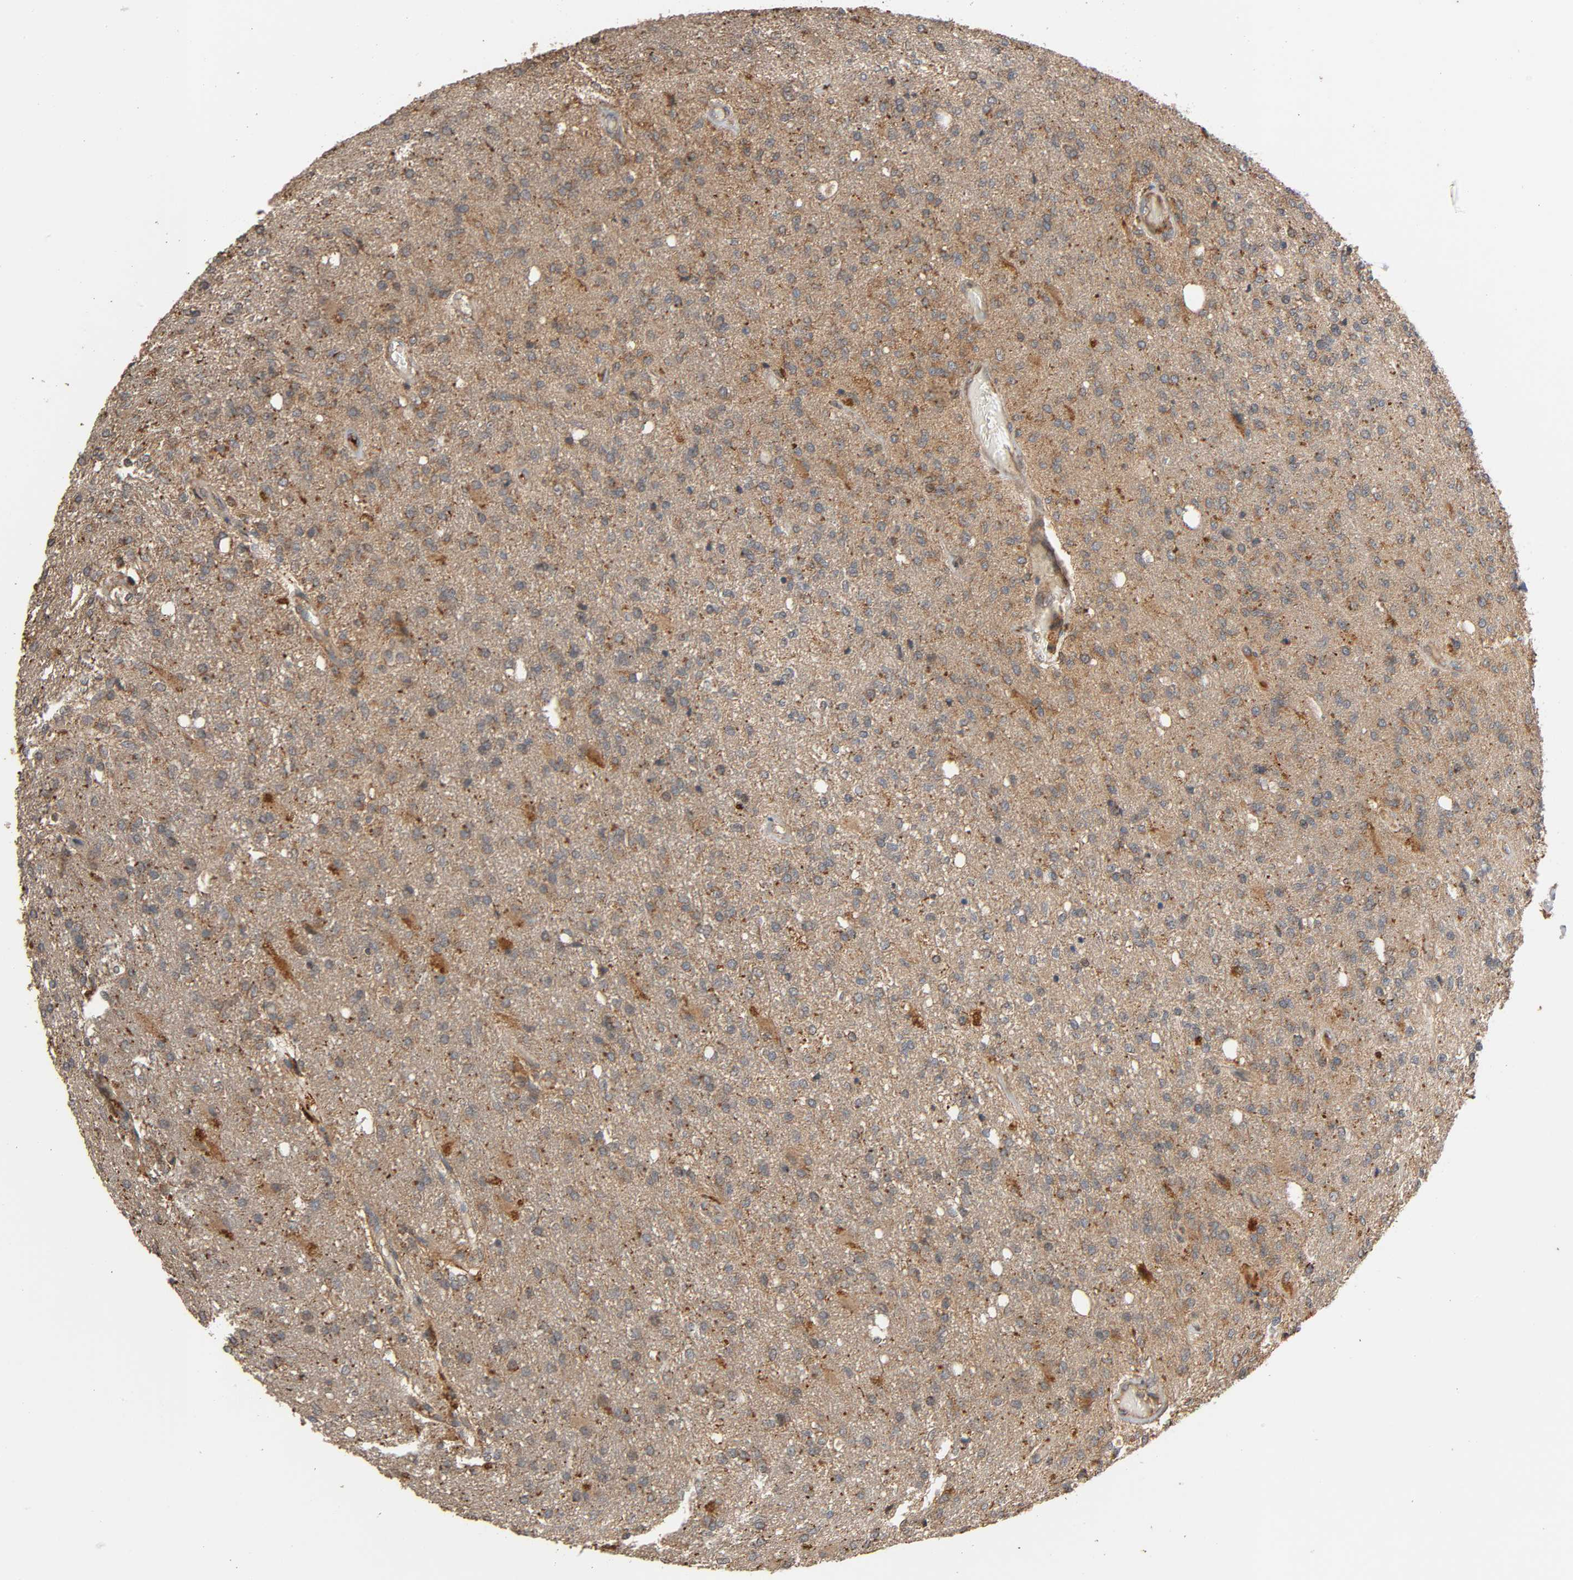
{"staining": {"intensity": "moderate", "quantity": ">75%", "location": "cytoplasmic/membranous"}, "tissue": "glioma", "cell_type": "Tumor cells", "image_type": "cancer", "snomed": [{"axis": "morphology", "description": "Normal tissue, NOS"}, {"axis": "morphology", "description": "Glioma, malignant, High grade"}, {"axis": "topography", "description": "Cerebral cortex"}], "caption": "Immunohistochemistry (IHC) of glioma displays medium levels of moderate cytoplasmic/membranous positivity in about >75% of tumor cells. (brown staining indicates protein expression, while blue staining denotes nuclei).", "gene": "MAP3K8", "patient": {"sex": "male", "age": 77}}